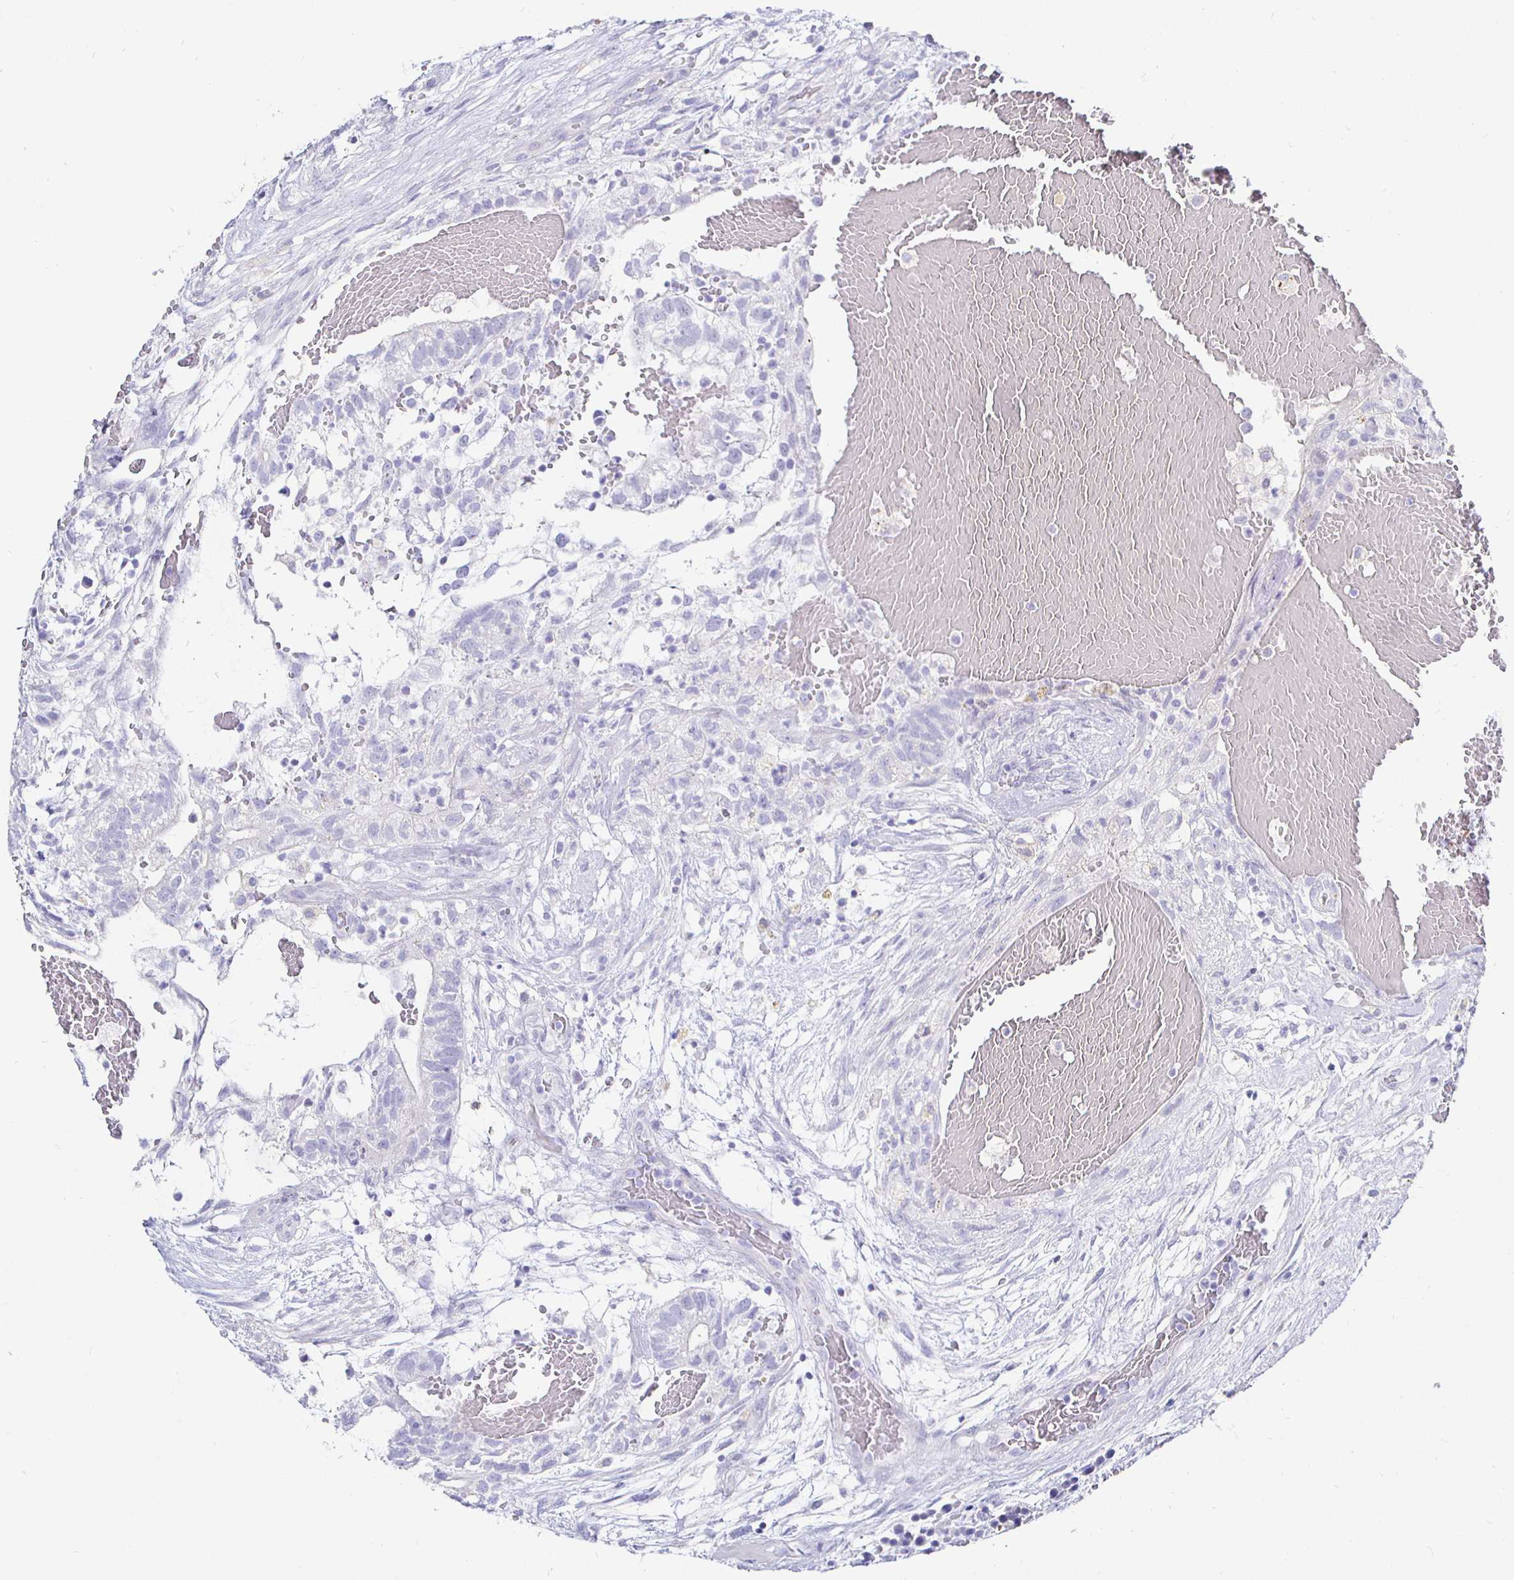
{"staining": {"intensity": "negative", "quantity": "none", "location": "none"}, "tissue": "testis cancer", "cell_type": "Tumor cells", "image_type": "cancer", "snomed": [{"axis": "morphology", "description": "Normal tissue, NOS"}, {"axis": "morphology", "description": "Carcinoma, Embryonal, NOS"}, {"axis": "topography", "description": "Testis"}], "caption": "Protein analysis of testis embryonal carcinoma exhibits no significant staining in tumor cells.", "gene": "CR2", "patient": {"sex": "male", "age": 32}}